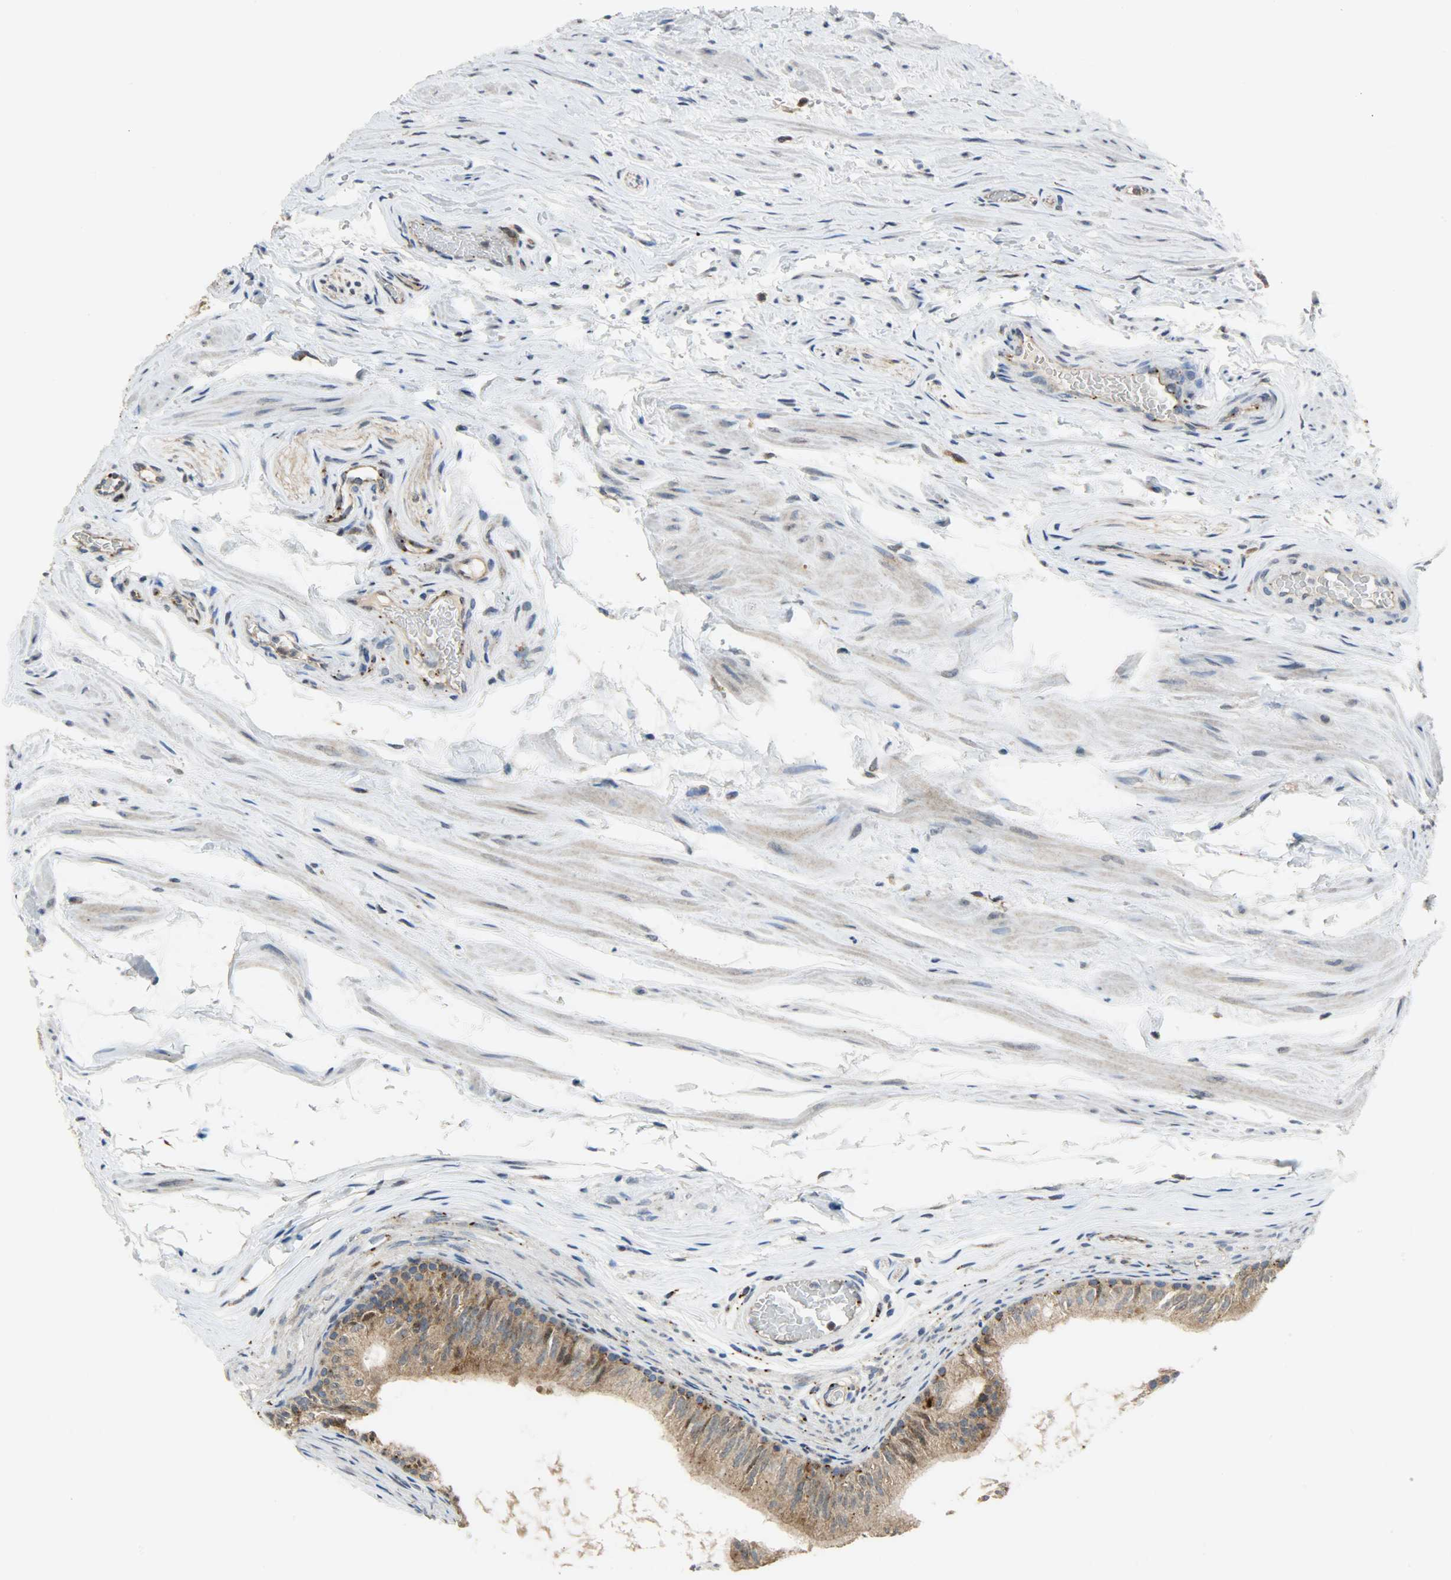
{"staining": {"intensity": "strong", "quantity": ">75%", "location": "cytoplasmic/membranous"}, "tissue": "epididymis", "cell_type": "Glandular cells", "image_type": "normal", "snomed": [{"axis": "morphology", "description": "Normal tissue, NOS"}, {"axis": "topography", "description": "Testis"}, {"axis": "topography", "description": "Epididymis"}], "caption": "Immunohistochemical staining of normal epididymis displays >75% levels of strong cytoplasmic/membranous protein positivity in approximately >75% of glandular cells.", "gene": "GIT2", "patient": {"sex": "male", "age": 36}}